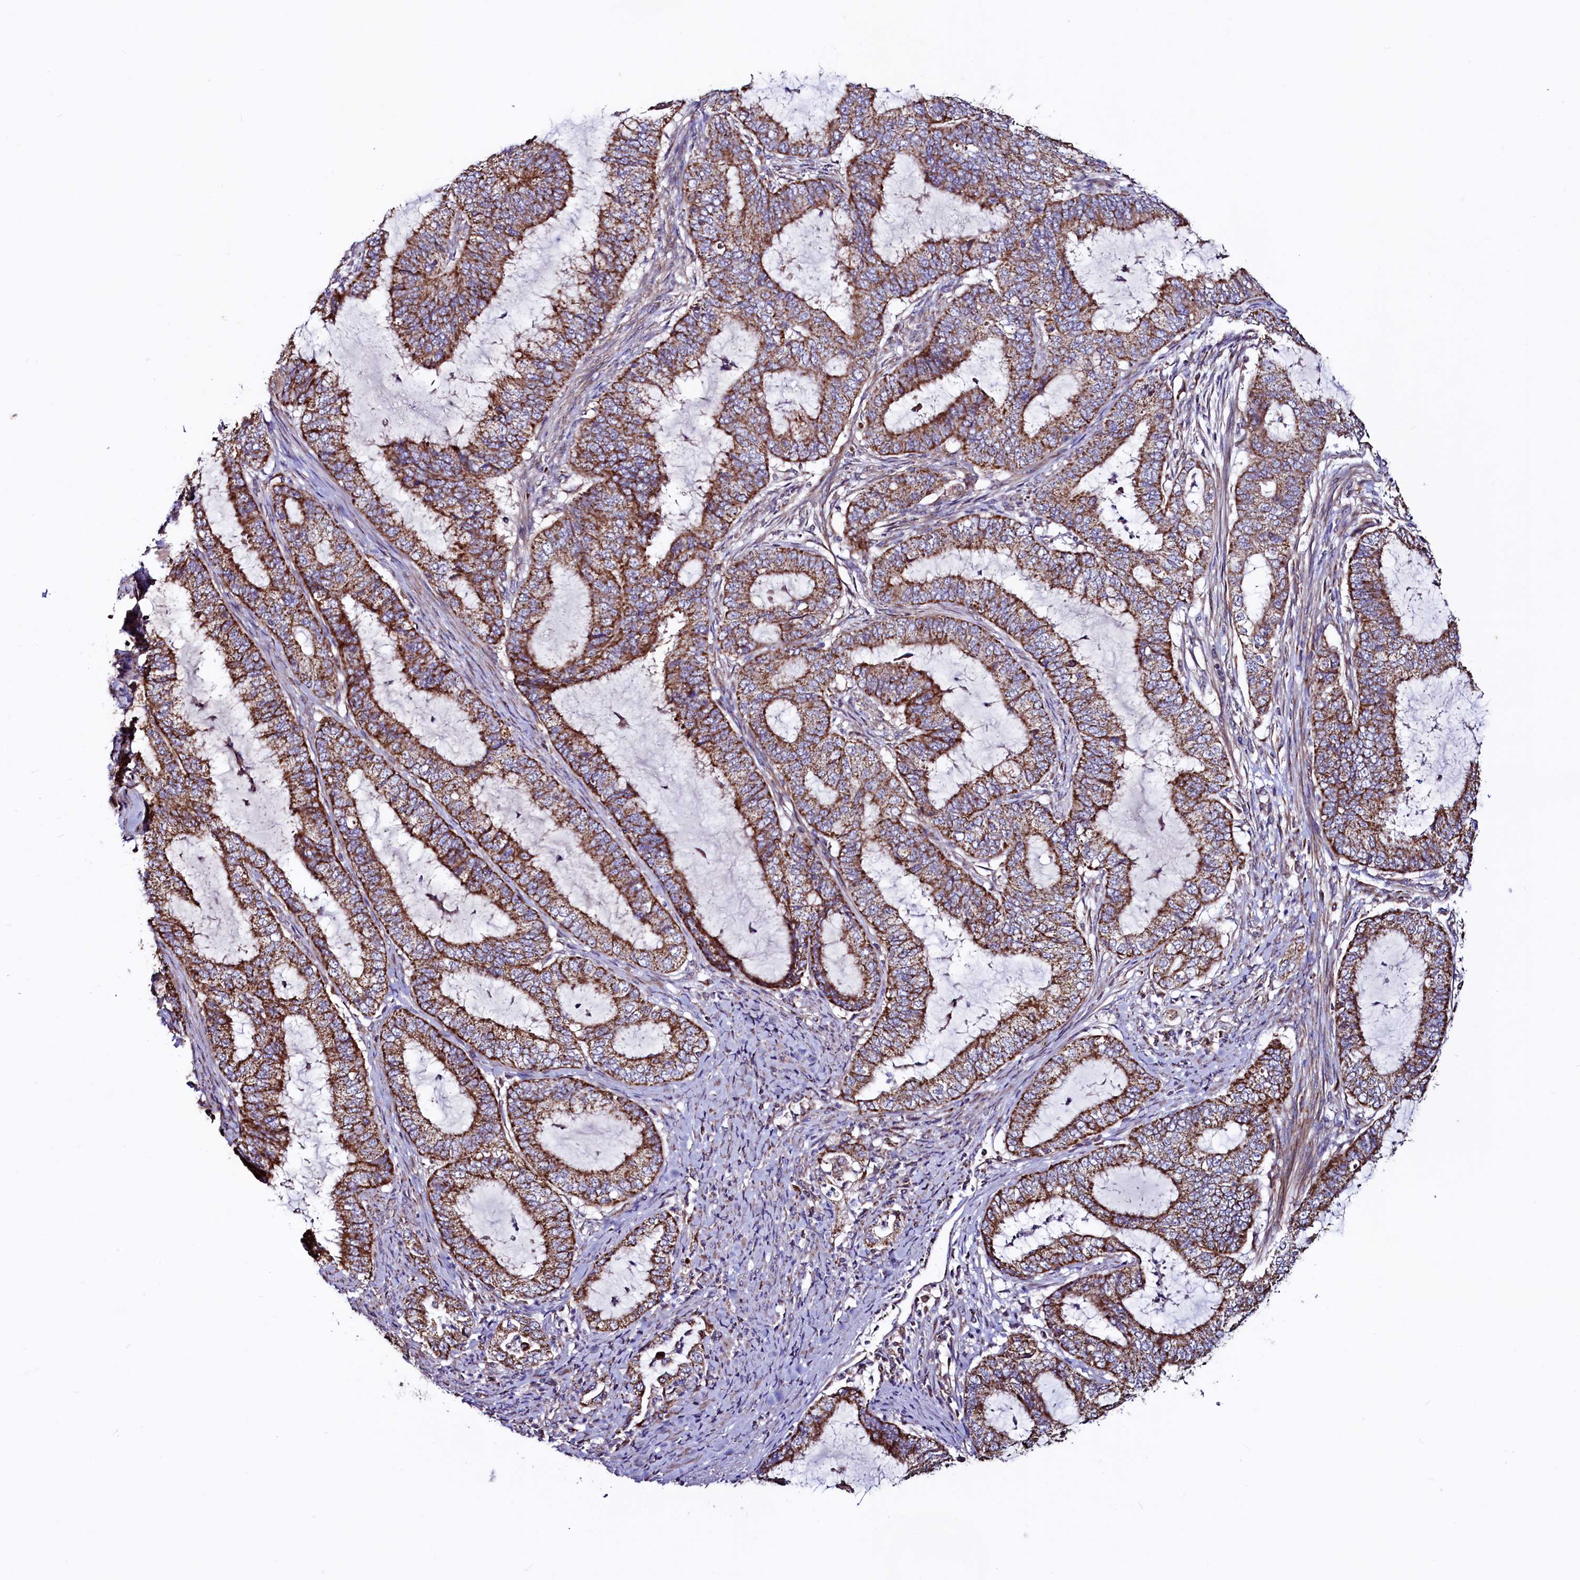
{"staining": {"intensity": "strong", "quantity": ">75%", "location": "cytoplasmic/membranous"}, "tissue": "endometrial cancer", "cell_type": "Tumor cells", "image_type": "cancer", "snomed": [{"axis": "morphology", "description": "Adenocarcinoma, NOS"}, {"axis": "topography", "description": "Endometrium"}], "caption": "The image shows staining of endometrial cancer, revealing strong cytoplasmic/membranous protein staining (brown color) within tumor cells.", "gene": "STARD5", "patient": {"sex": "female", "age": 51}}